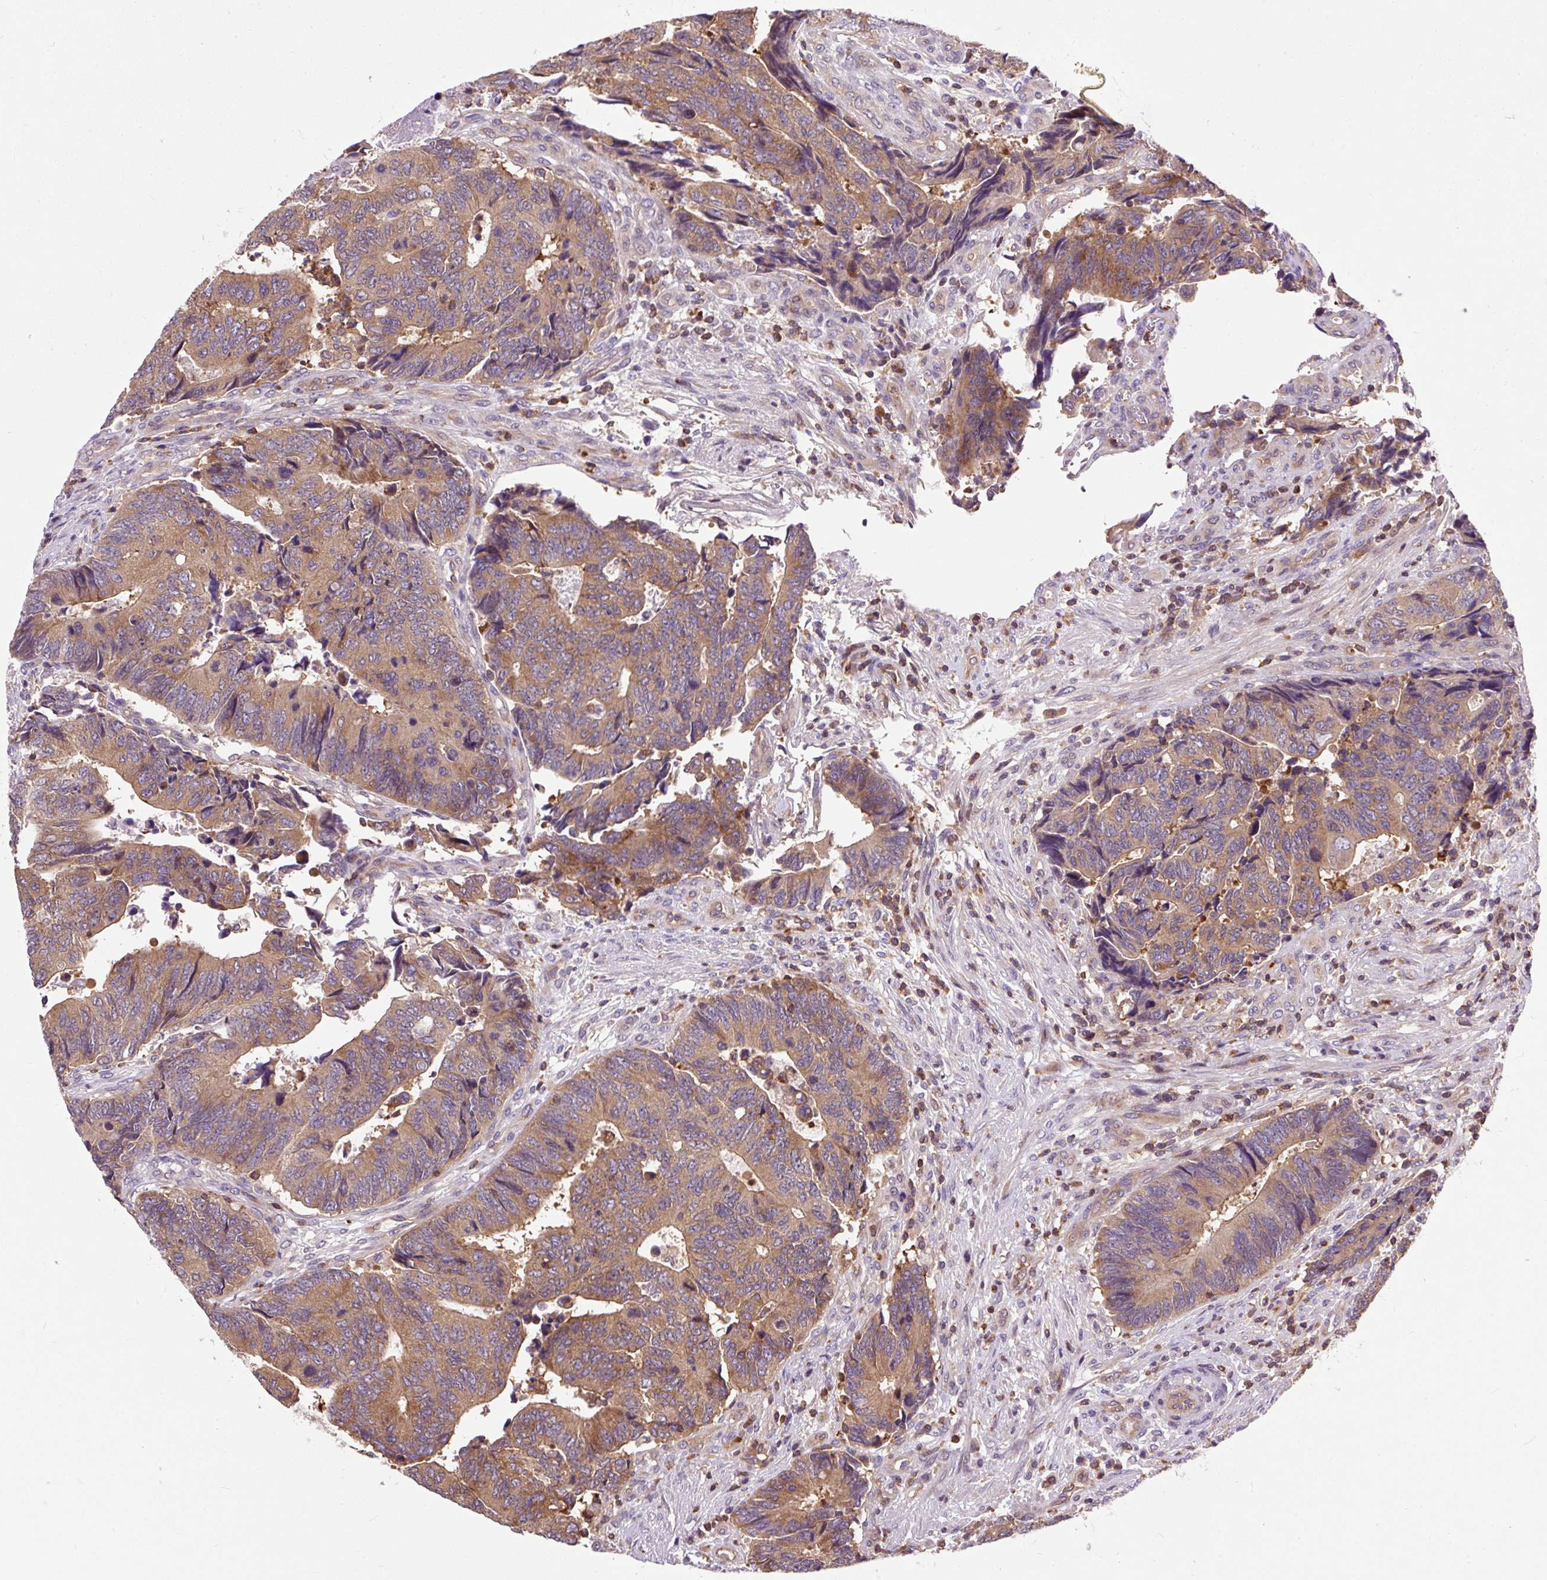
{"staining": {"intensity": "moderate", "quantity": ">75%", "location": "cytoplasmic/membranous"}, "tissue": "colorectal cancer", "cell_type": "Tumor cells", "image_type": "cancer", "snomed": [{"axis": "morphology", "description": "Adenocarcinoma, NOS"}, {"axis": "topography", "description": "Colon"}], "caption": "Protein staining of colorectal adenocarcinoma tissue reveals moderate cytoplasmic/membranous staining in about >75% of tumor cells.", "gene": "CISD3", "patient": {"sex": "male", "age": 87}}